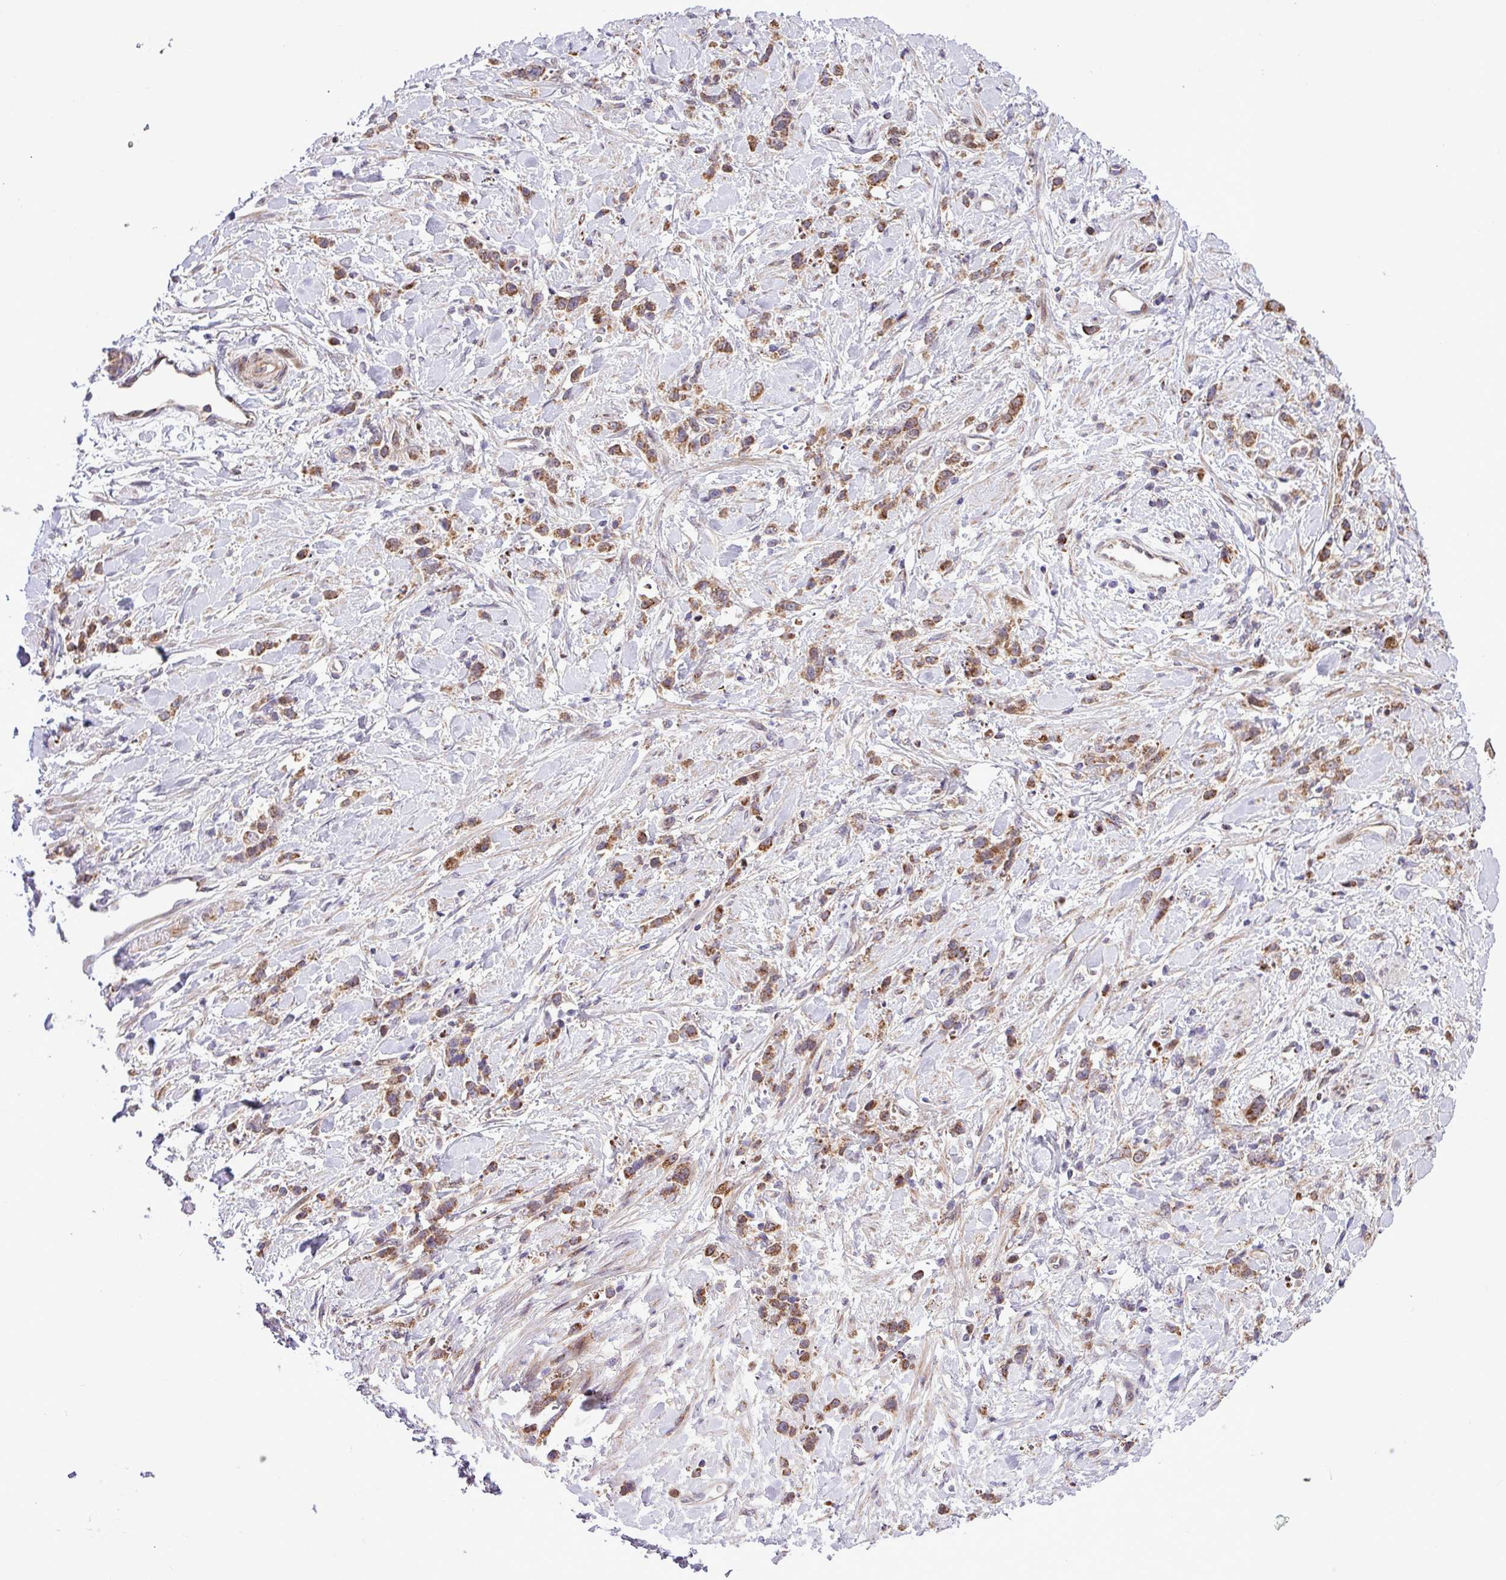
{"staining": {"intensity": "moderate", "quantity": ">75%", "location": "cytoplasmic/membranous"}, "tissue": "stomach cancer", "cell_type": "Tumor cells", "image_type": "cancer", "snomed": [{"axis": "morphology", "description": "Adenocarcinoma, NOS"}, {"axis": "topography", "description": "Stomach"}], "caption": "A brown stain labels moderate cytoplasmic/membranous staining of a protein in human stomach cancer tumor cells.", "gene": "B3GNT9", "patient": {"sex": "female", "age": 60}}